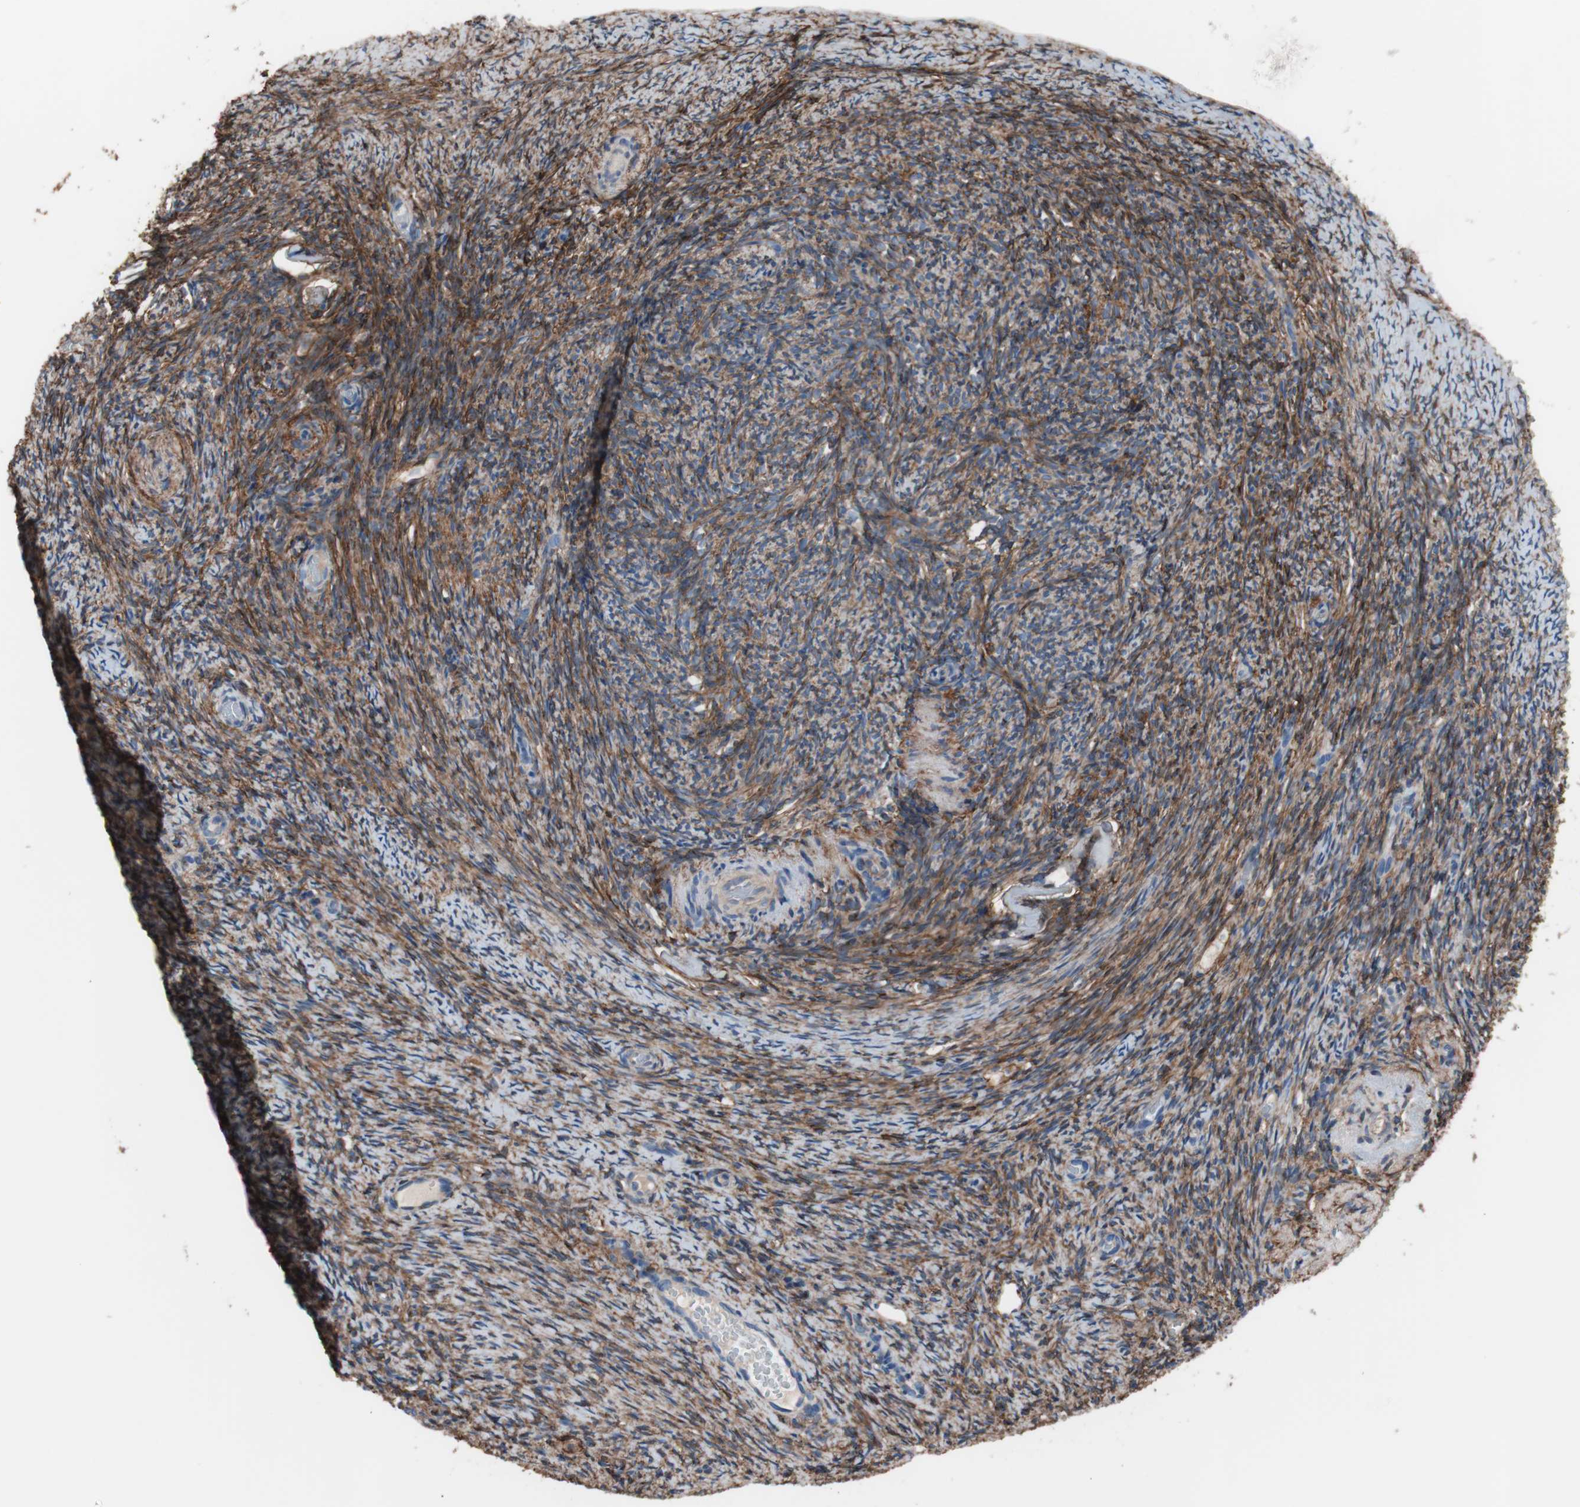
{"staining": {"intensity": "strong", "quantity": ">75%", "location": "cytoplasmic/membranous"}, "tissue": "ovary", "cell_type": "Ovarian stroma cells", "image_type": "normal", "snomed": [{"axis": "morphology", "description": "Normal tissue, NOS"}, {"axis": "topography", "description": "Ovary"}], "caption": "Strong cytoplasmic/membranous positivity is appreciated in approximately >75% of ovarian stroma cells in normal ovary.", "gene": "CD81", "patient": {"sex": "female", "age": 60}}